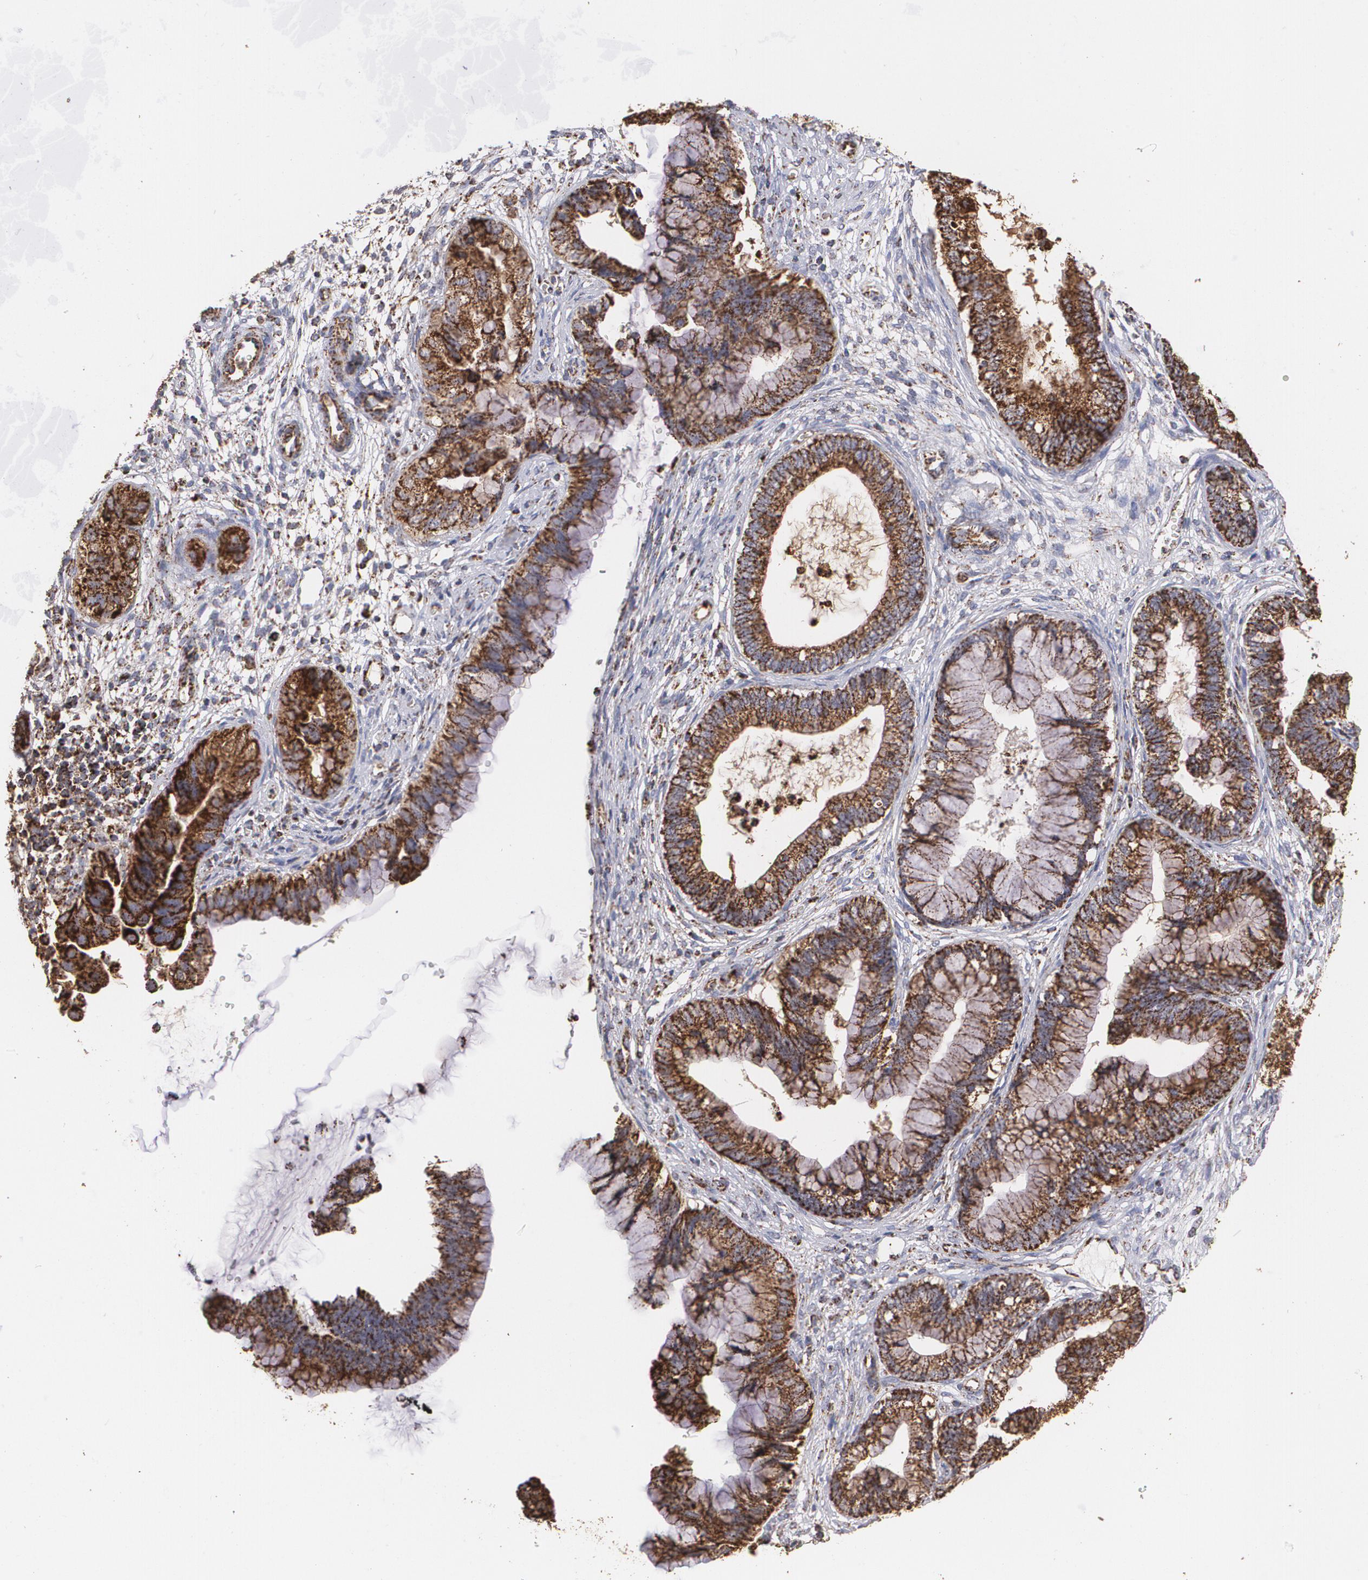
{"staining": {"intensity": "strong", "quantity": ">75%", "location": "cytoplasmic/membranous"}, "tissue": "cervical cancer", "cell_type": "Tumor cells", "image_type": "cancer", "snomed": [{"axis": "morphology", "description": "Adenocarcinoma, NOS"}, {"axis": "topography", "description": "Cervix"}], "caption": "Cervical adenocarcinoma stained for a protein exhibits strong cytoplasmic/membranous positivity in tumor cells.", "gene": "HSPD1", "patient": {"sex": "female", "age": 44}}